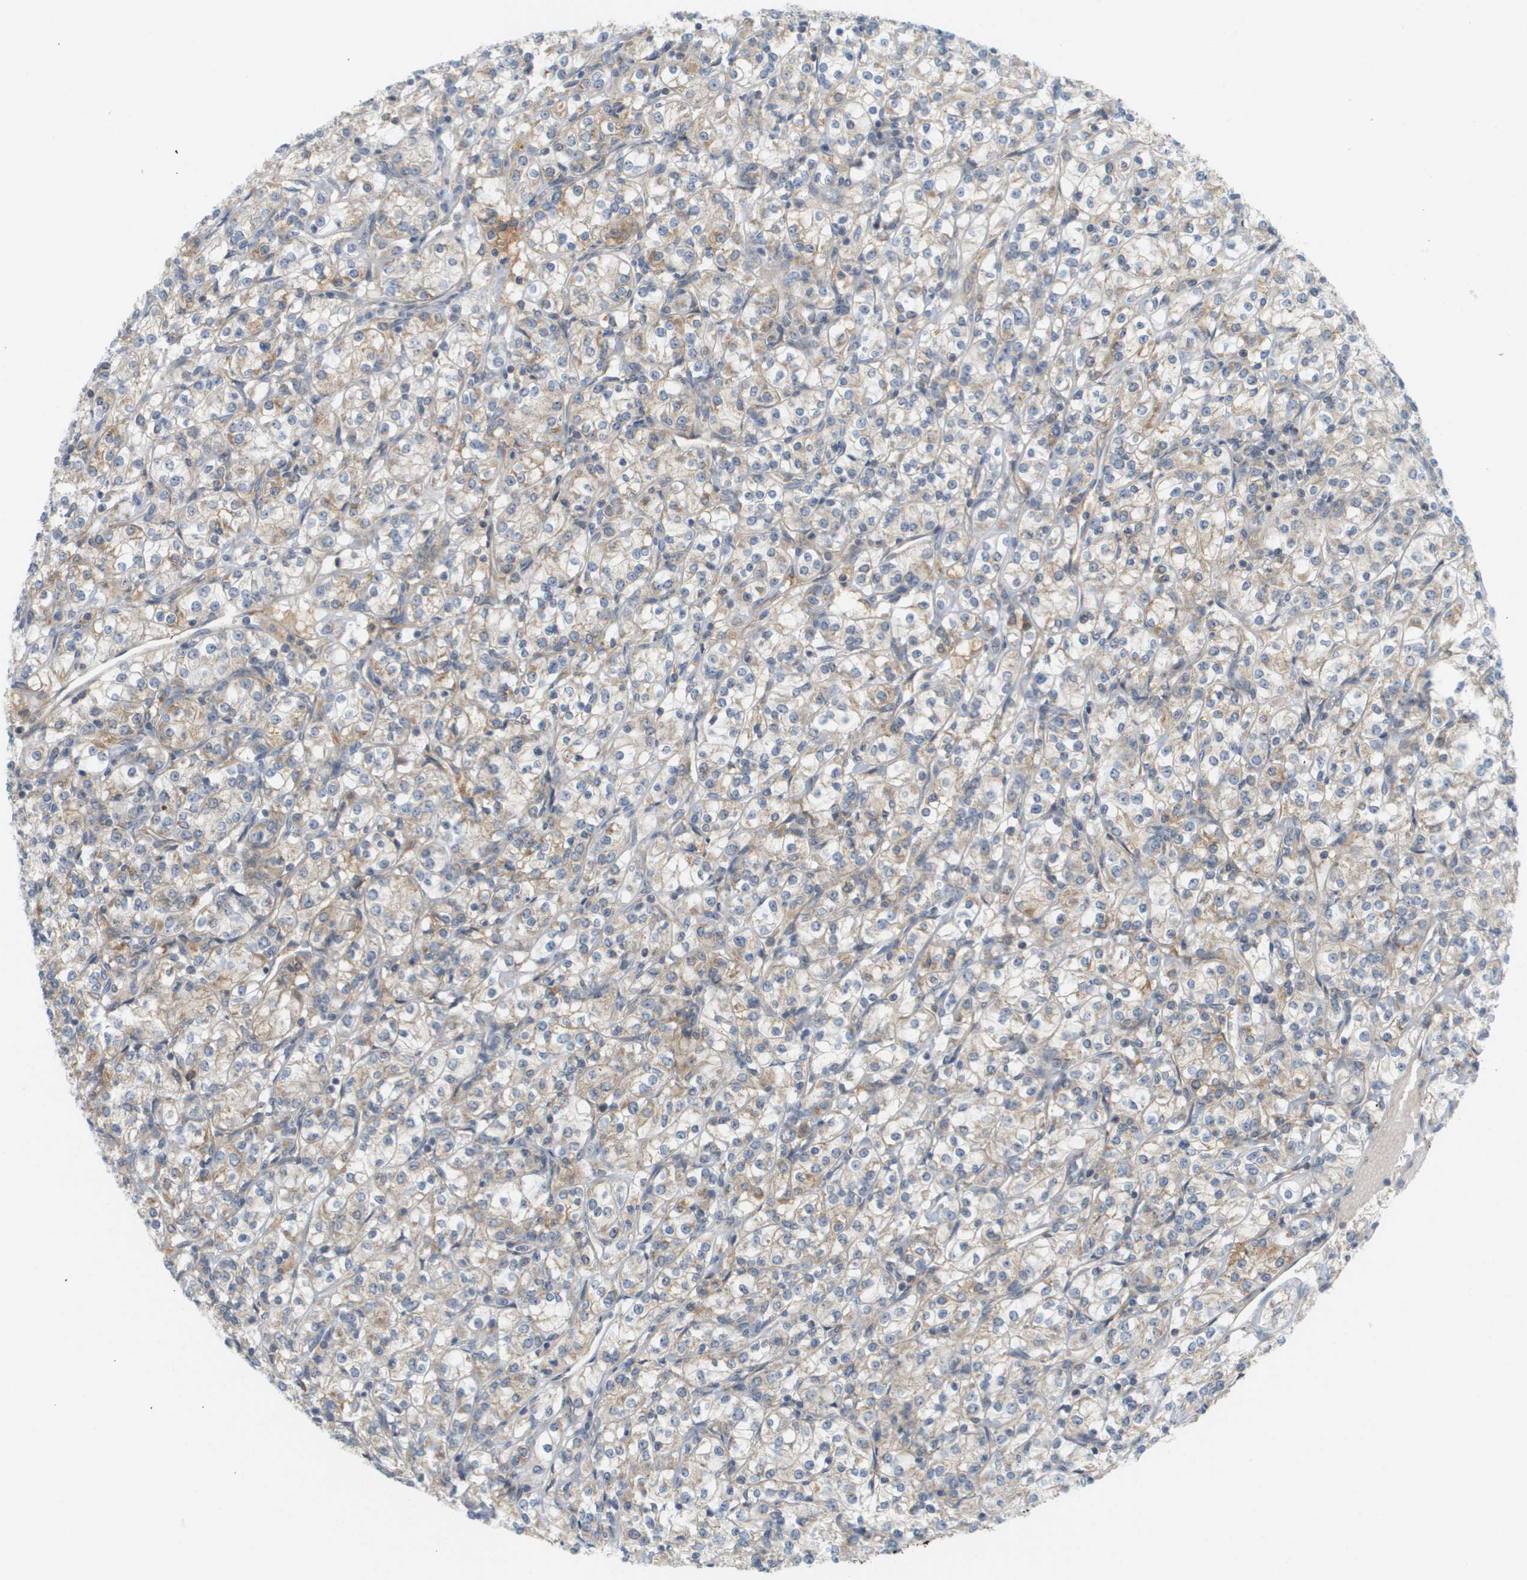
{"staining": {"intensity": "weak", "quantity": "<25%", "location": "cytoplasmic/membranous"}, "tissue": "renal cancer", "cell_type": "Tumor cells", "image_type": "cancer", "snomed": [{"axis": "morphology", "description": "Adenocarcinoma, NOS"}, {"axis": "topography", "description": "Kidney"}], "caption": "Tumor cells are negative for protein expression in human renal cancer. (DAB (3,3'-diaminobenzidine) immunohistochemistry (IHC) visualized using brightfield microscopy, high magnification).", "gene": "PROC", "patient": {"sex": "male", "age": 77}}